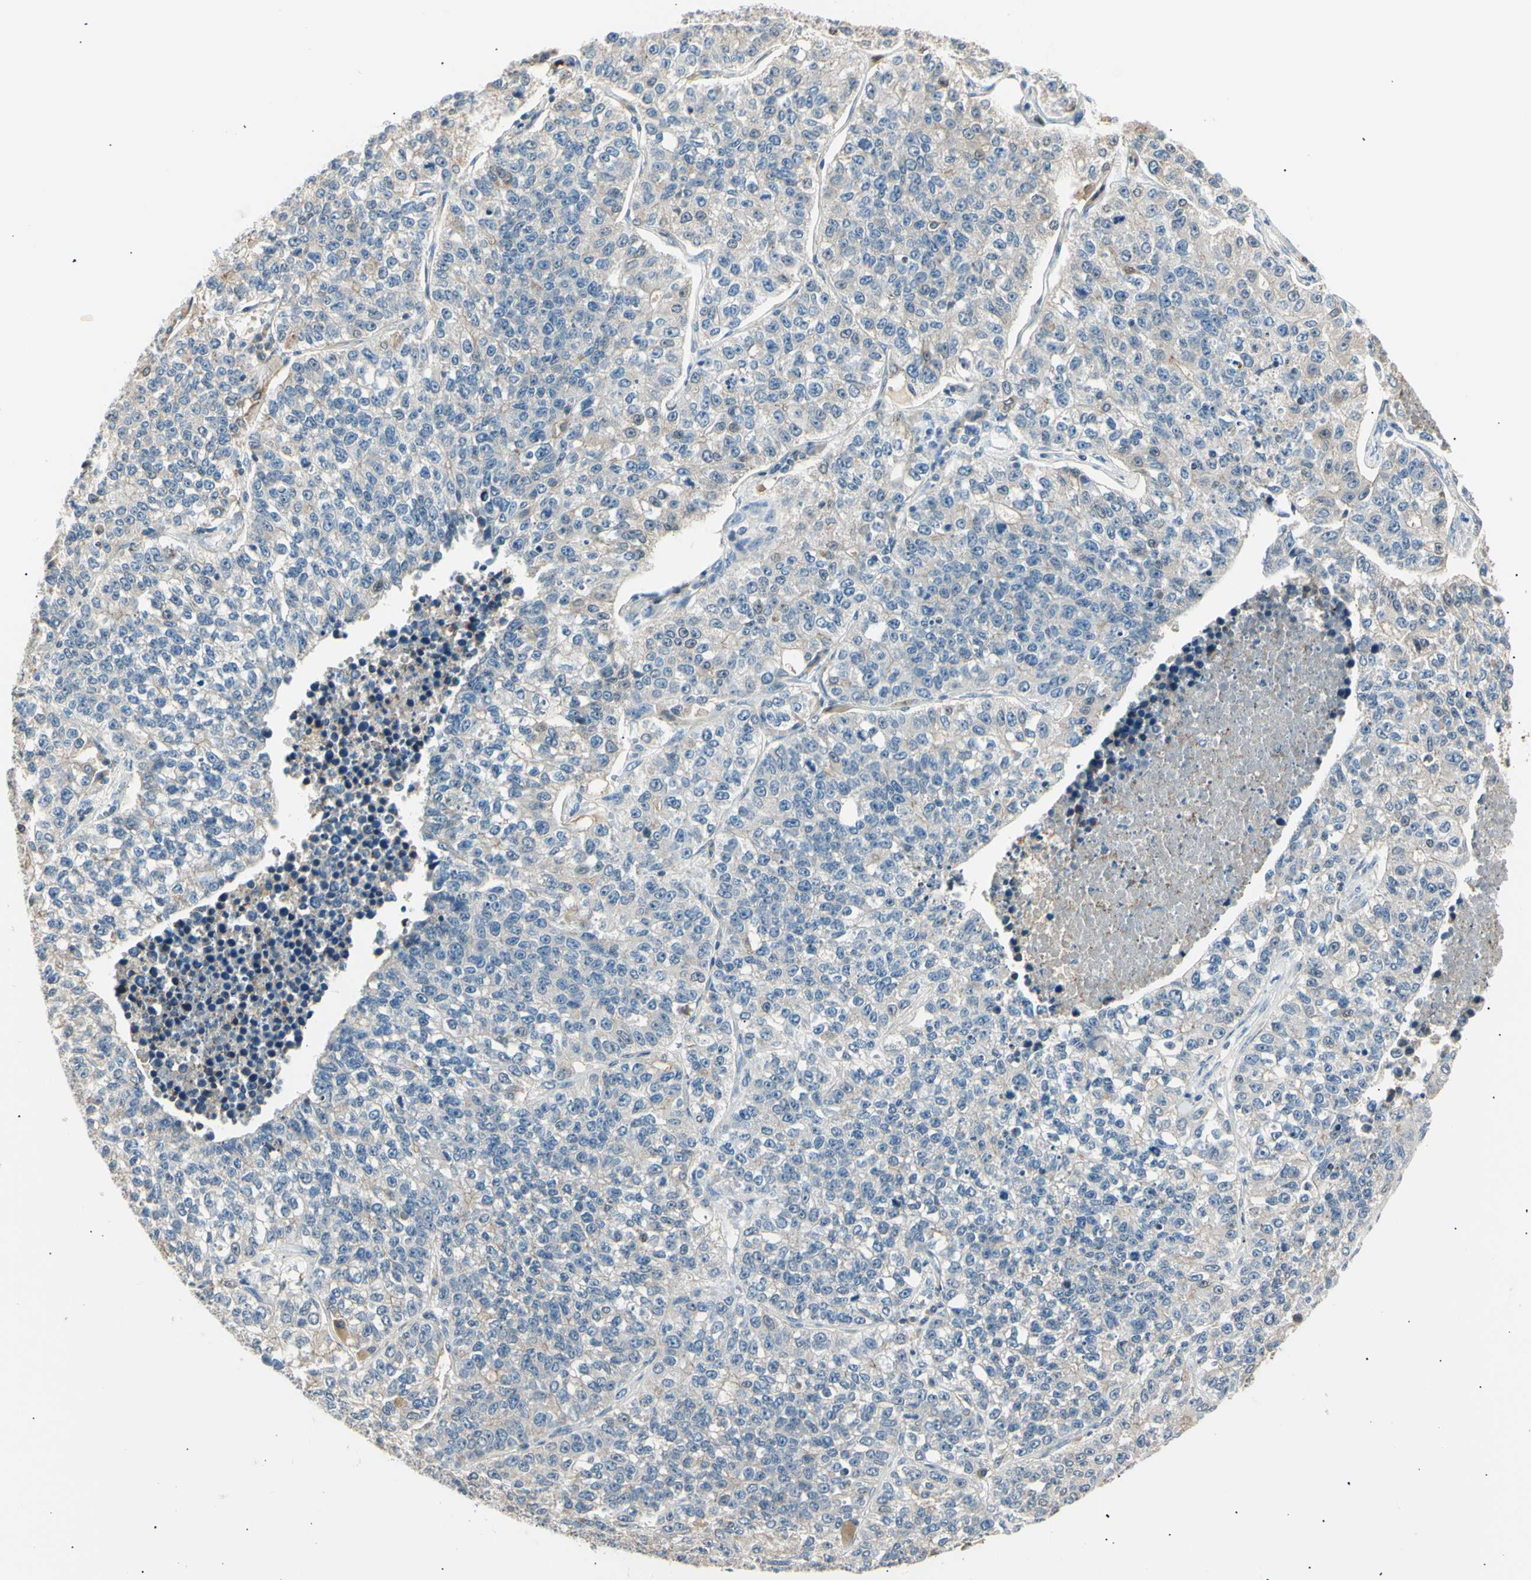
{"staining": {"intensity": "weak", "quantity": "<25%", "location": "cytoplasmic/membranous"}, "tissue": "lung cancer", "cell_type": "Tumor cells", "image_type": "cancer", "snomed": [{"axis": "morphology", "description": "Adenocarcinoma, NOS"}, {"axis": "topography", "description": "Lung"}], "caption": "Tumor cells are negative for protein expression in human lung cancer.", "gene": "LHPP", "patient": {"sex": "male", "age": 49}}